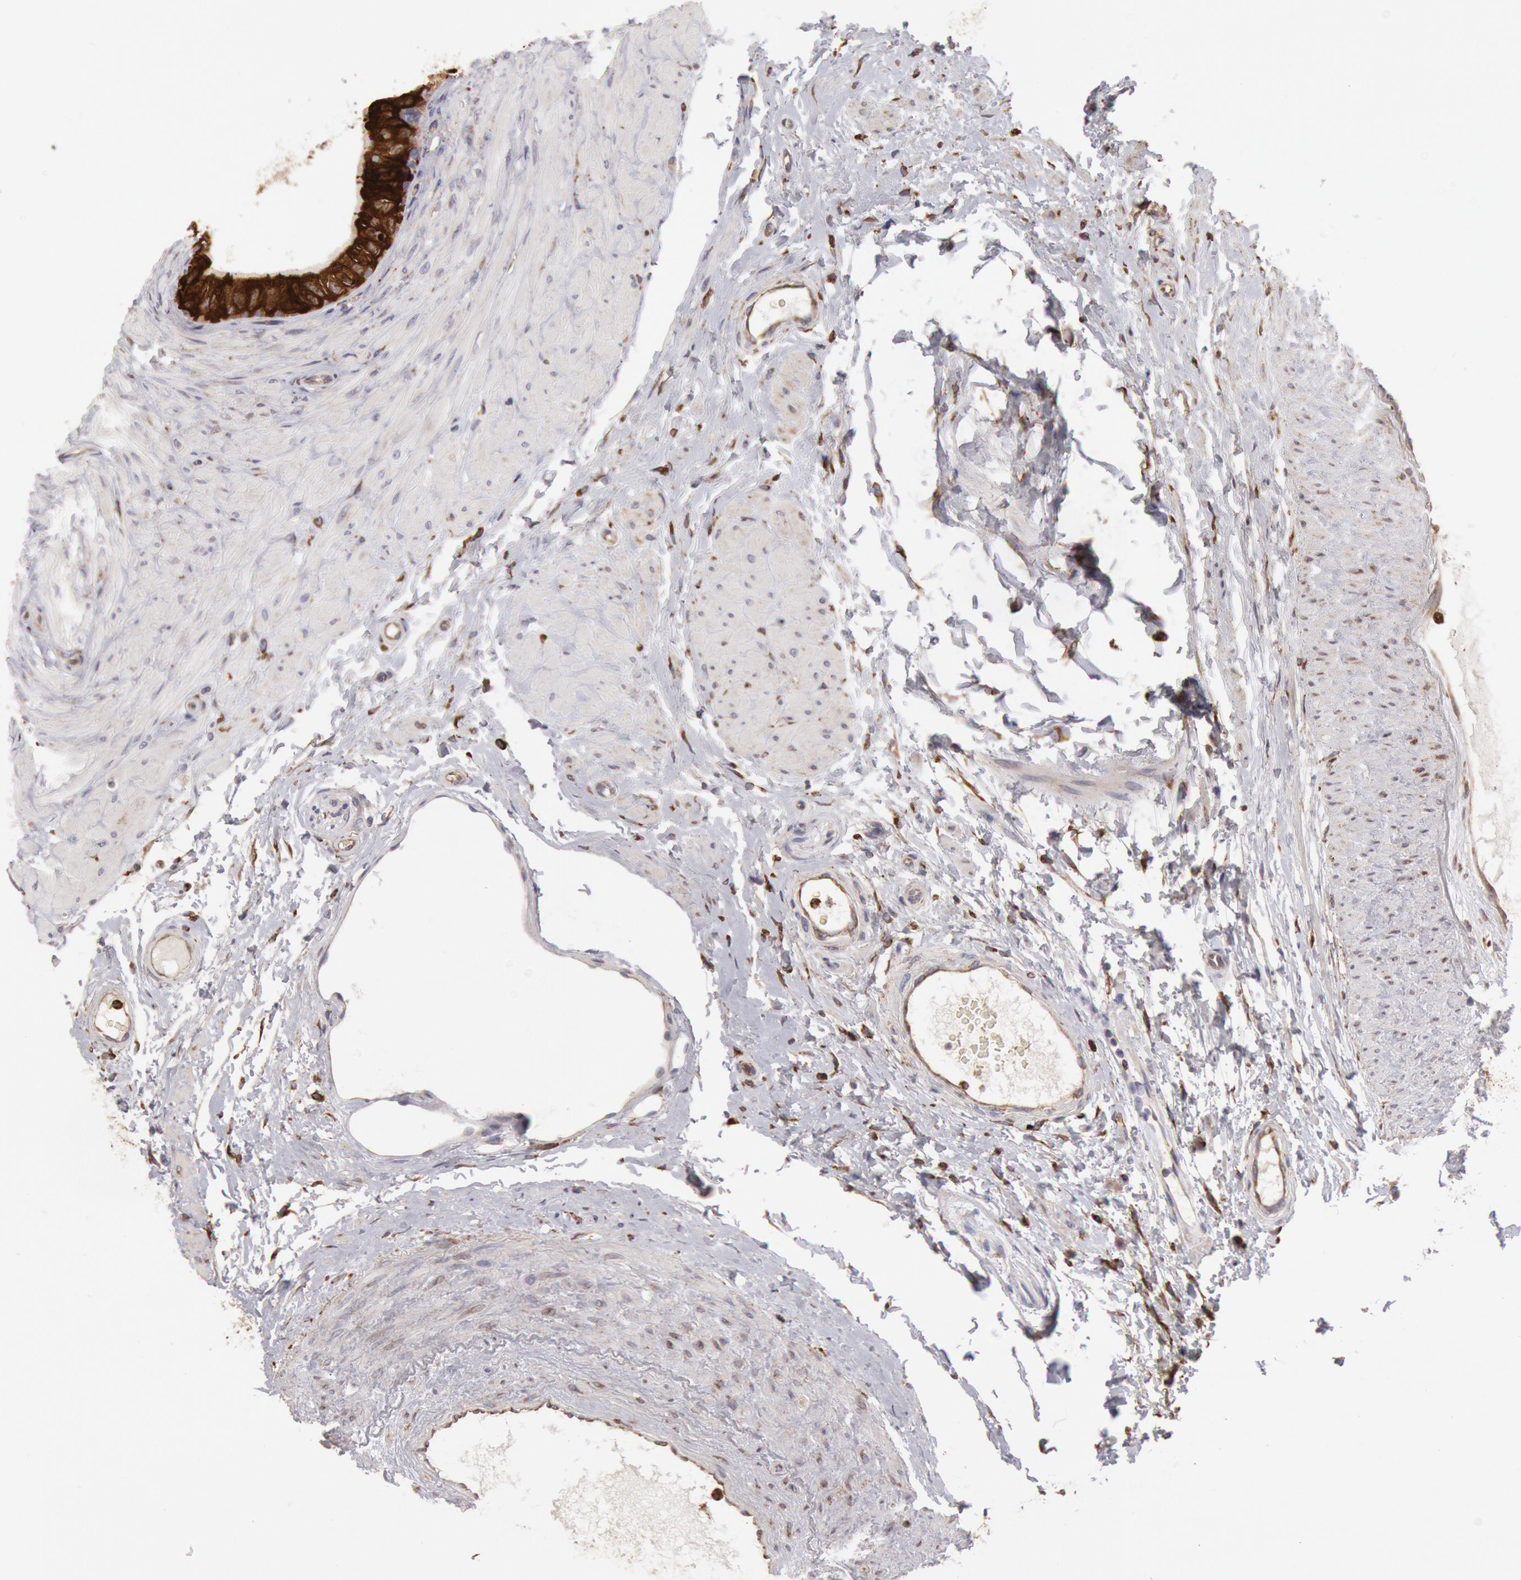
{"staining": {"intensity": "moderate", "quantity": ">75%", "location": "cytoplasmic/membranous"}, "tissue": "epididymis", "cell_type": "Glandular cells", "image_type": "normal", "snomed": [{"axis": "morphology", "description": "Normal tissue, NOS"}, {"axis": "topography", "description": "Epididymis"}], "caption": "DAB immunohistochemical staining of benign human epididymis reveals moderate cytoplasmic/membranous protein positivity in approximately >75% of glandular cells. (Brightfield microscopy of DAB IHC at high magnification).", "gene": "ERP44", "patient": {"sex": "male", "age": 68}}